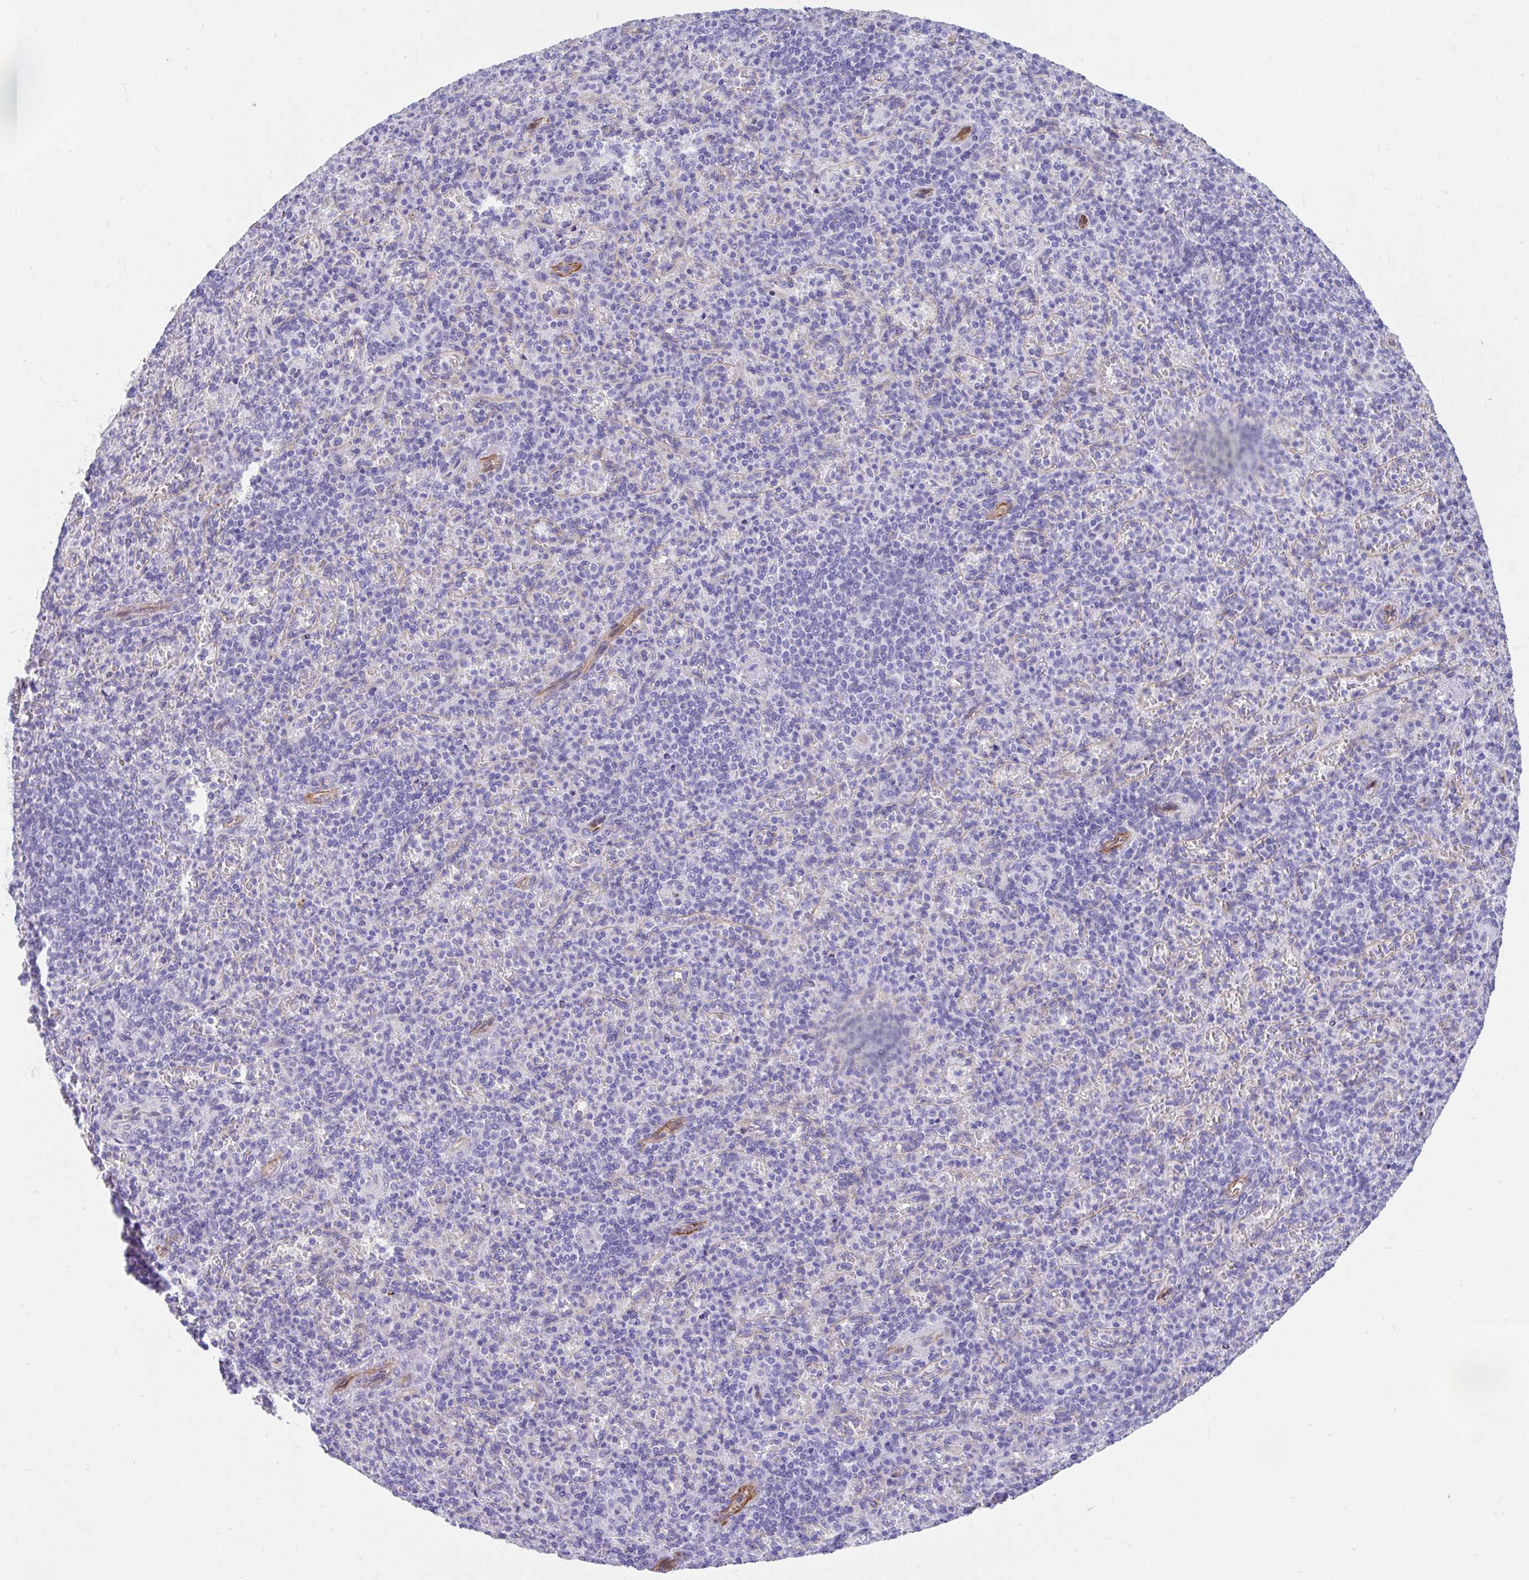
{"staining": {"intensity": "negative", "quantity": "none", "location": "none"}, "tissue": "spleen", "cell_type": "Cells in red pulp", "image_type": "normal", "snomed": [{"axis": "morphology", "description": "Normal tissue, NOS"}, {"axis": "topography", "description": "Spleen"}], "caption": "Immunohistochemistry of unremarkable human spleen reveals no staining in cells in red pulp. (IHC, brightfield microscopy, high magnification).", "gene": "FAM107A", "patient": {"sex": "female", "age": 74}}